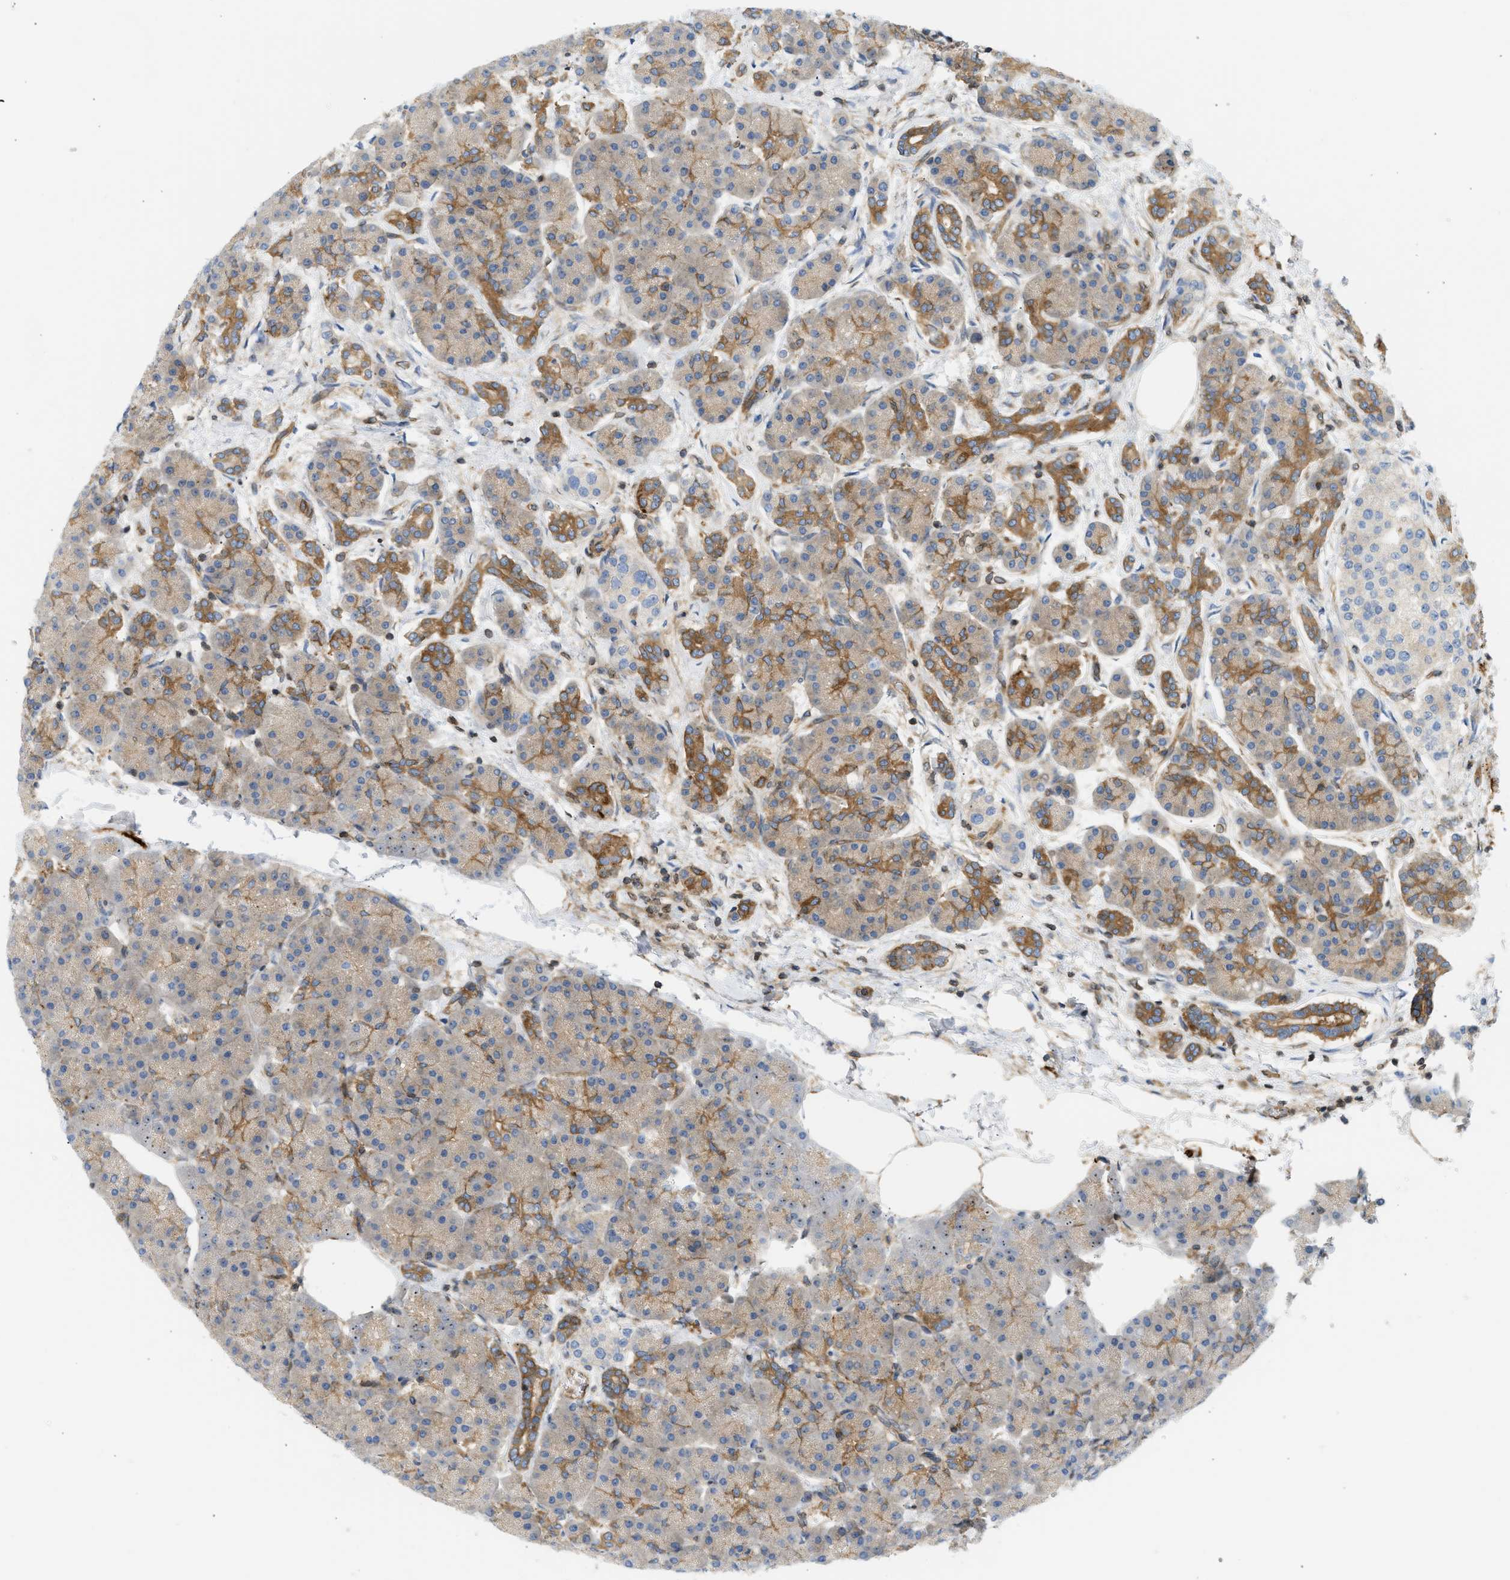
{"staining": {"intensity": "moderate", "quantity": "<25%", "location": "cytoplasmic/membranous"}, "tissue": "pancreas", "cell_type": "Exocrine glandular cells", "image_type": "normal", "snomed": [{"axis": "morphology", "description": "Normal tissue, NOS"}, {"axis": "topography", "description": "Pancreas"}], "caption": "Immunohistochemical staining of unremarkable pancreas reveals <25% levels of moderate cytoplasmic/membranous protein positivity in about <25% of exocrine glandular cells.", "gene": "STRN", "patient": {"sex": "female", "age": 70}}